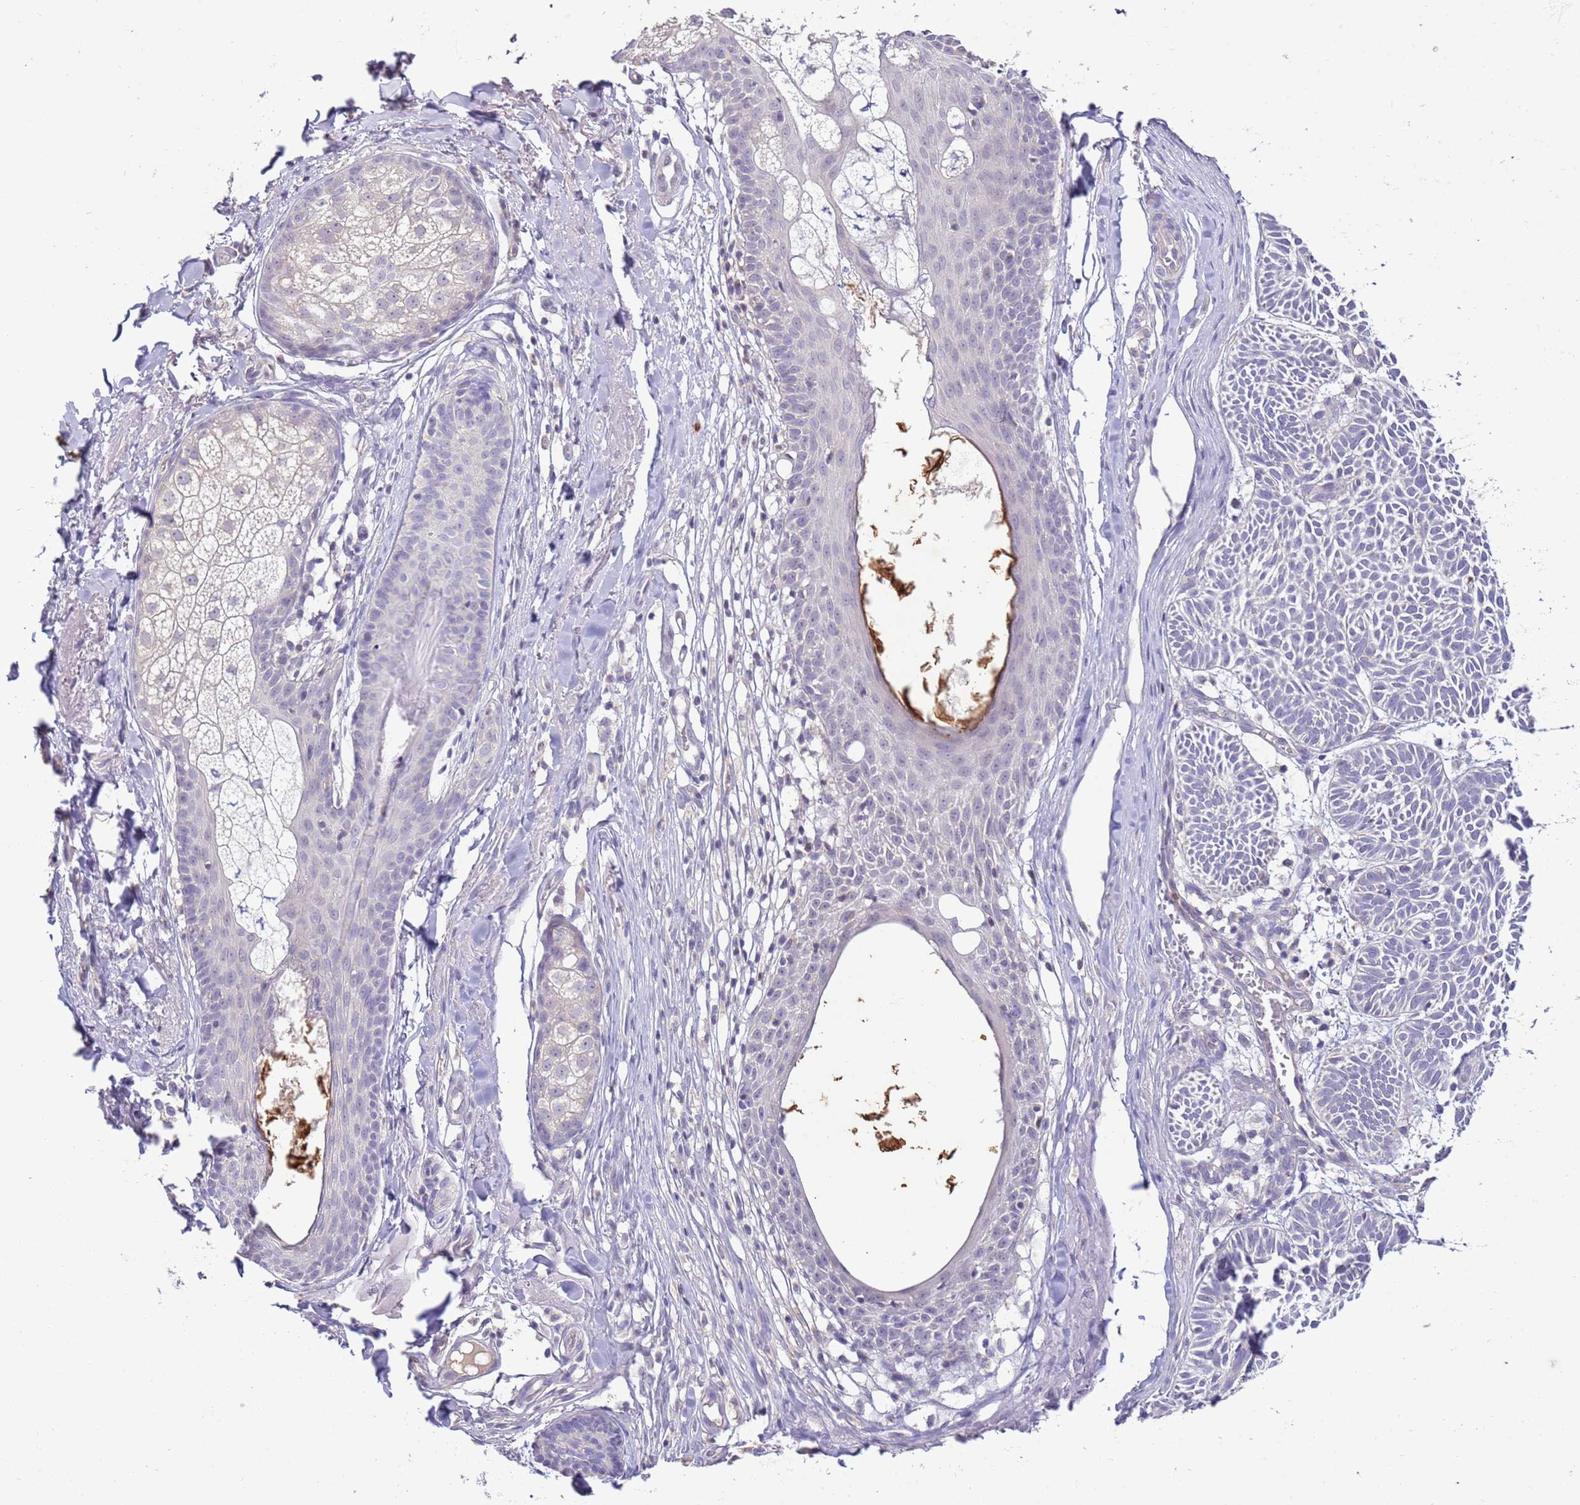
{"staining": {"intensity": "negative", "quantity": "none", "location": "none"}, "tissue": "skin cancer", "cell_type": "Tumor cells", "image_type": "cancer", "snomed": [{"axis": "morphology", "description": "Basal cell carcinoma"}, {"axis": "topography", "description": "Skin"}], "caption": "This photomicrograph is of skin cancer stained with immunohistochemistry to label a protein in brown with the nuclei are counter-stained blue. There is no staining in tumor cells. The staining is performed using DAB (3,3'-diaminobenzidine) brown chromogen with nuclei counter-stained in using hematoxylin.", "gene": "IL2RG", "patient": {"sex": "male", "age": 69}}